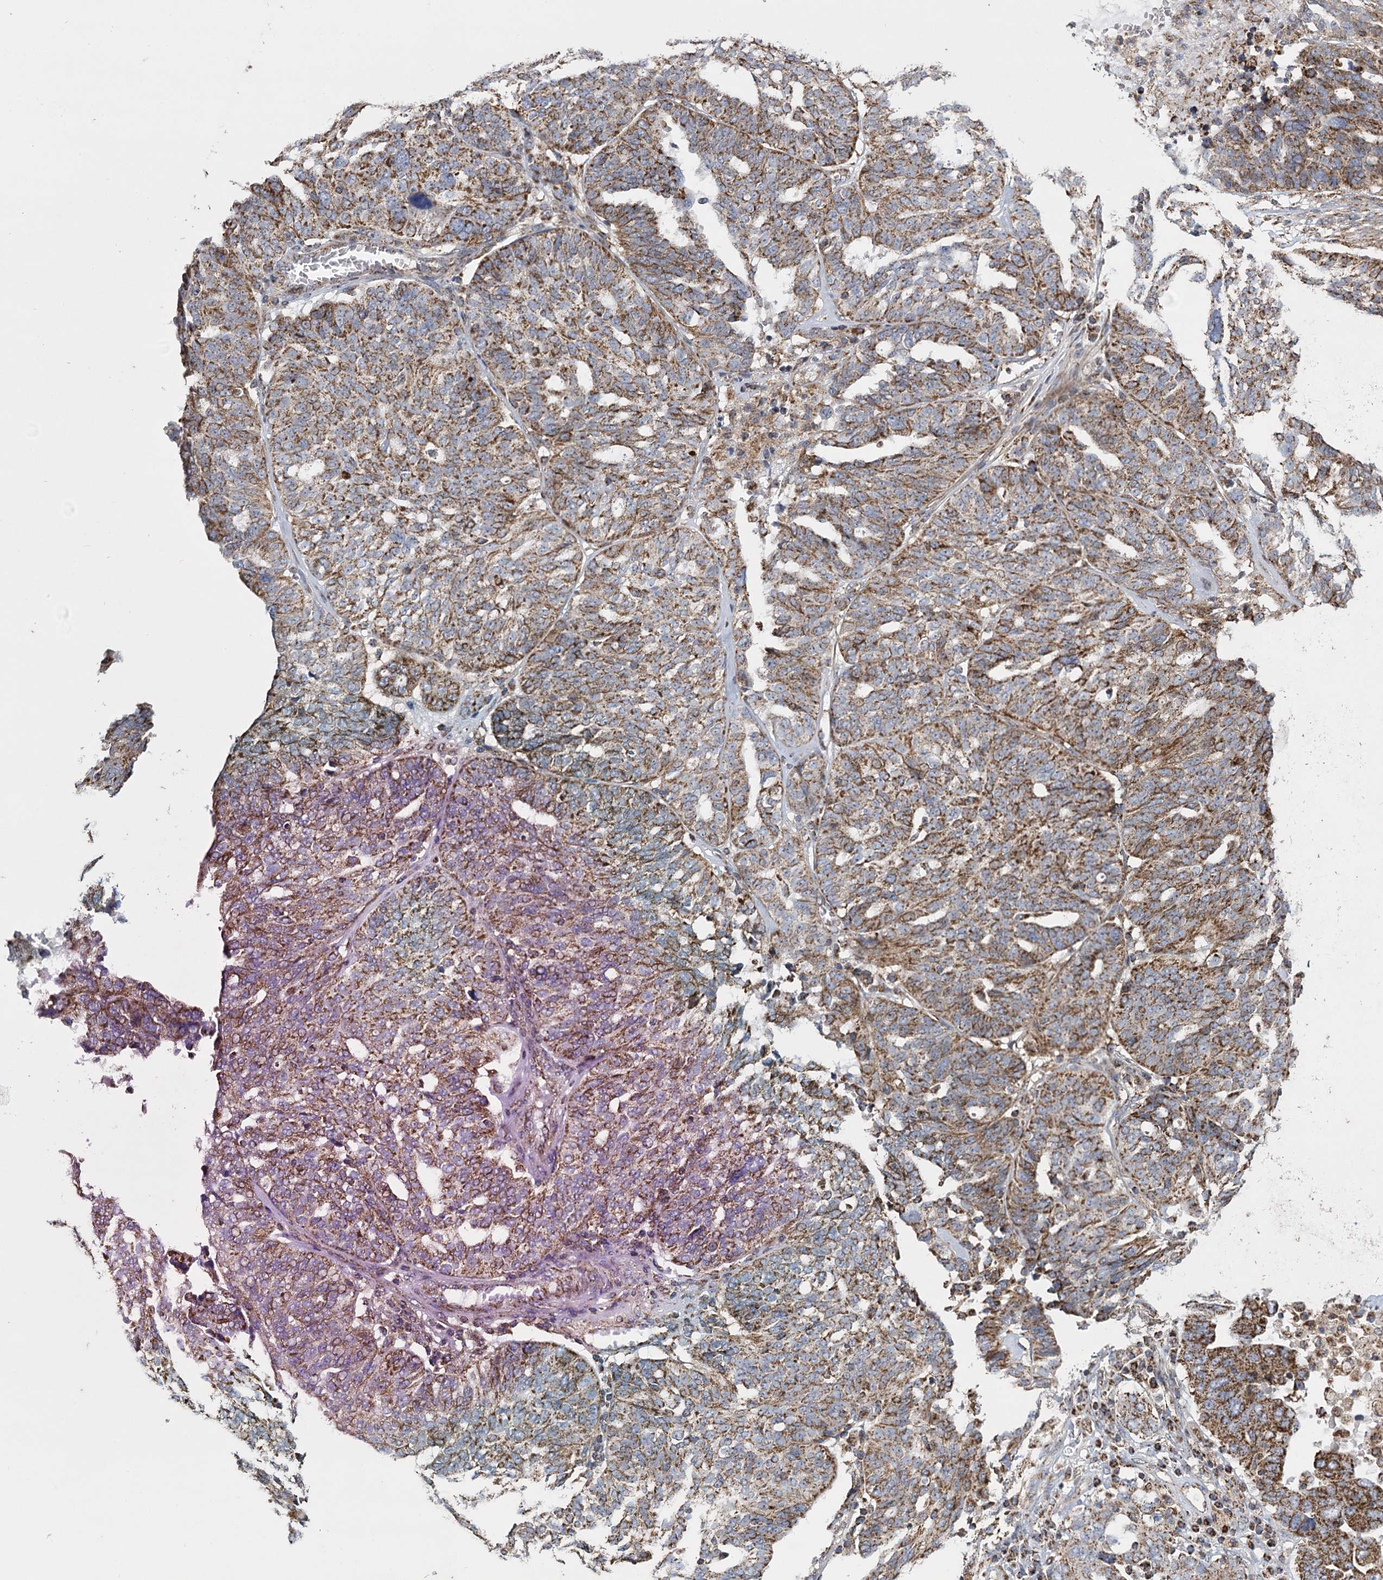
{"staining": {"intensity": "strong", "quantity": "25%-75%", "location": "cytoplasmic/membranous"}, "tissue": "ovarian cancer", "cell_type": "Tumor cells", "image_type": "cancer", "snomed": [{"axis": "morphology", "description": "Cystadenocarcinoma, serous, NOS"}, {"axis": "topography", "description": "Ovary"}], "caption": "Protein expression analysis of ovarian cancer shows strong cytoplasmic/membranous expression in approximately 25%-75% of tumor cells.", "gene": "RANBP3L", "patient": {"sex": "female", "age": 59}}